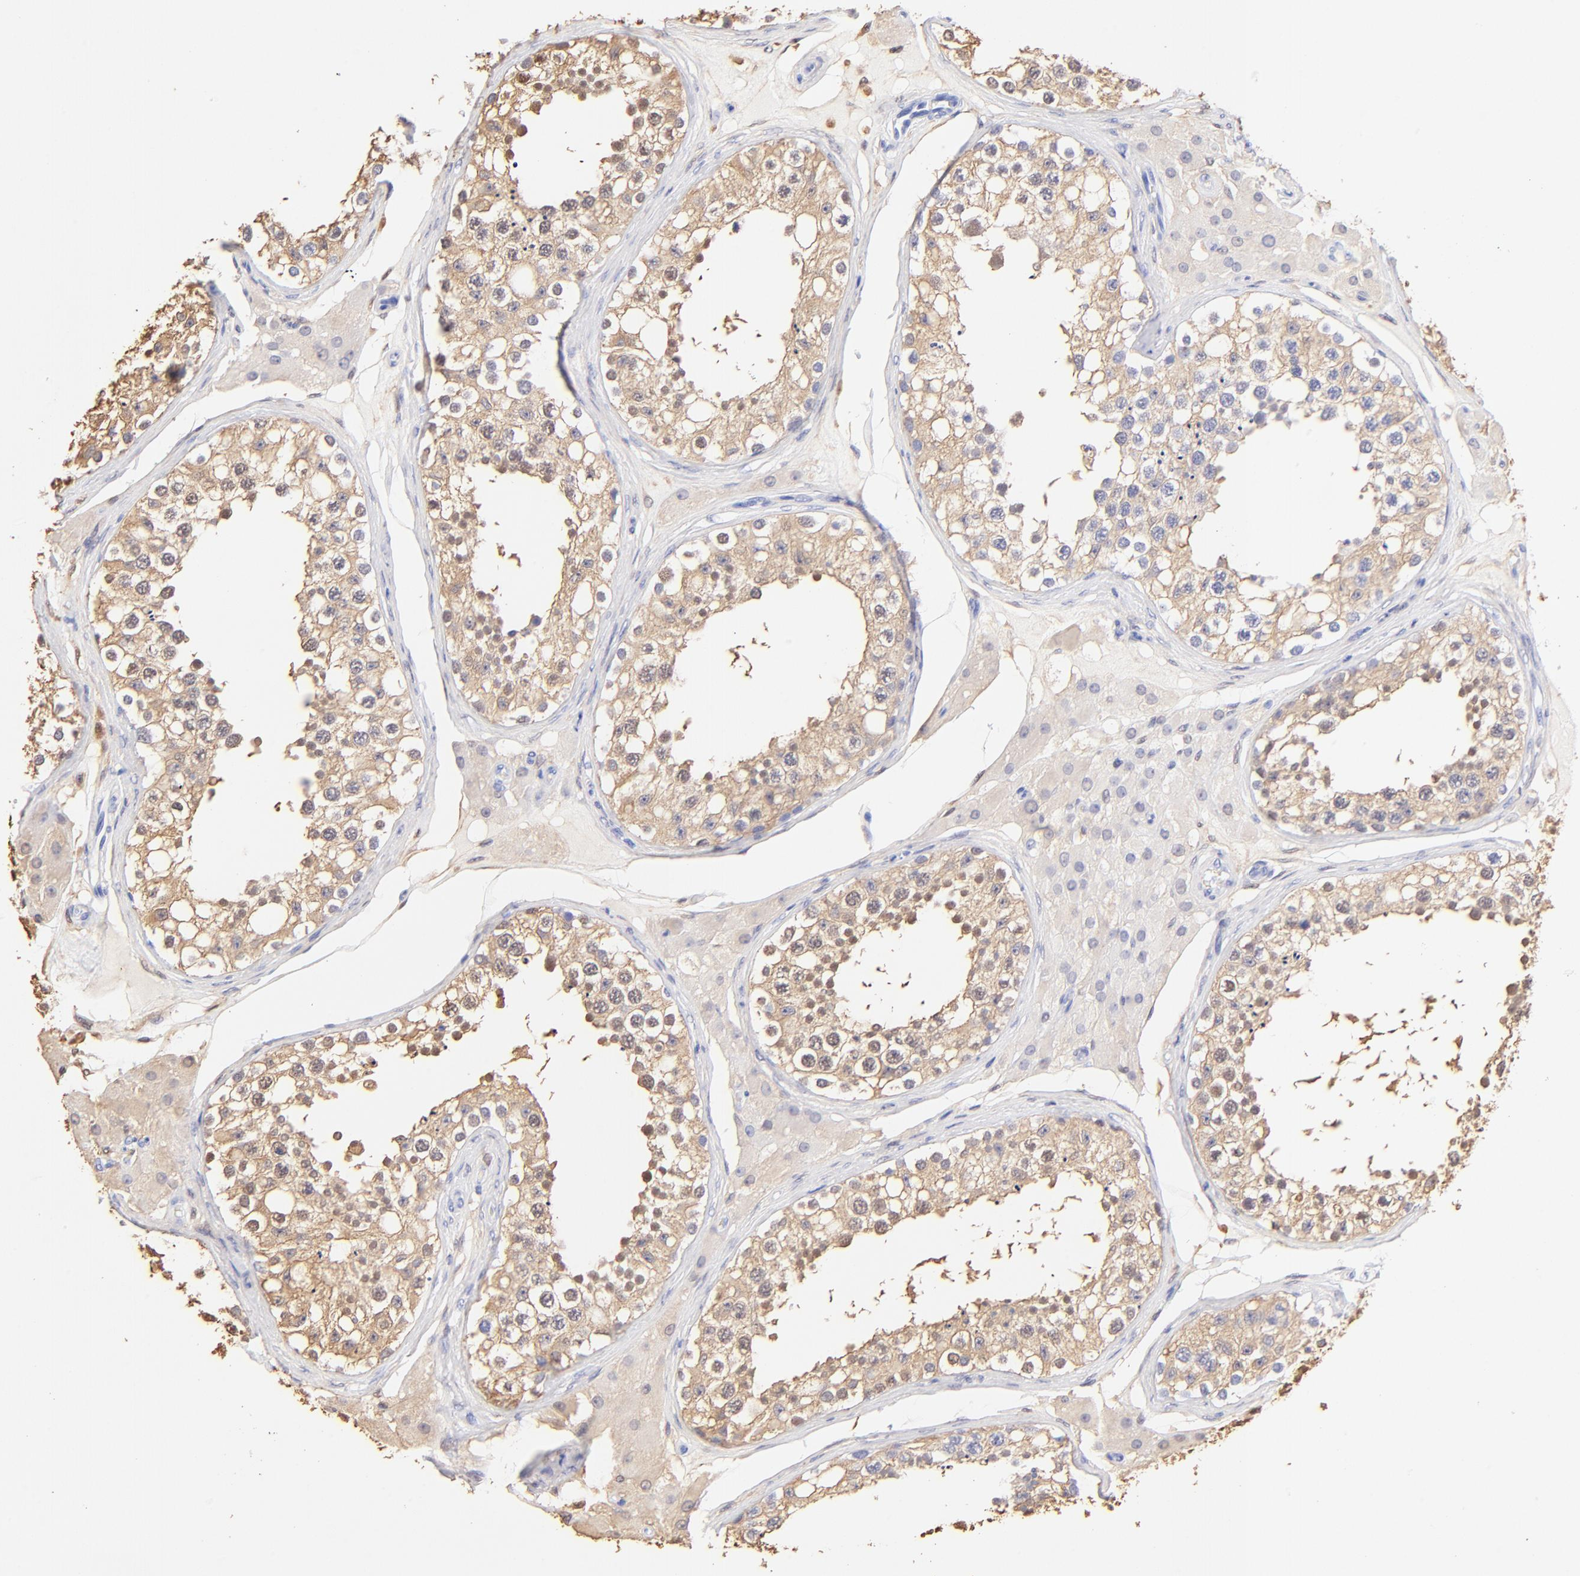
{"staining": {"intensity": "moderate", "quantity": "25%-75%", "location": "cytoplasmic/membranous,nuclear"}, "tissue": "testis", "cell_type": "Cells in seminiferous ducts", "image_type": "normal", "snomed": [{"axis": "morphology", "description": "Normal tissue, NOS"}, {"axis": "topography", "description": "Testis"}], "caption": "The immunohistochemical stain highlights moderate cytoplasmic/membranous,nuclear staining in cells in seminiferous ducts of normal testis.", "gene": "ALDH1A1", "patient": {"sex": "male", "age": 68}}